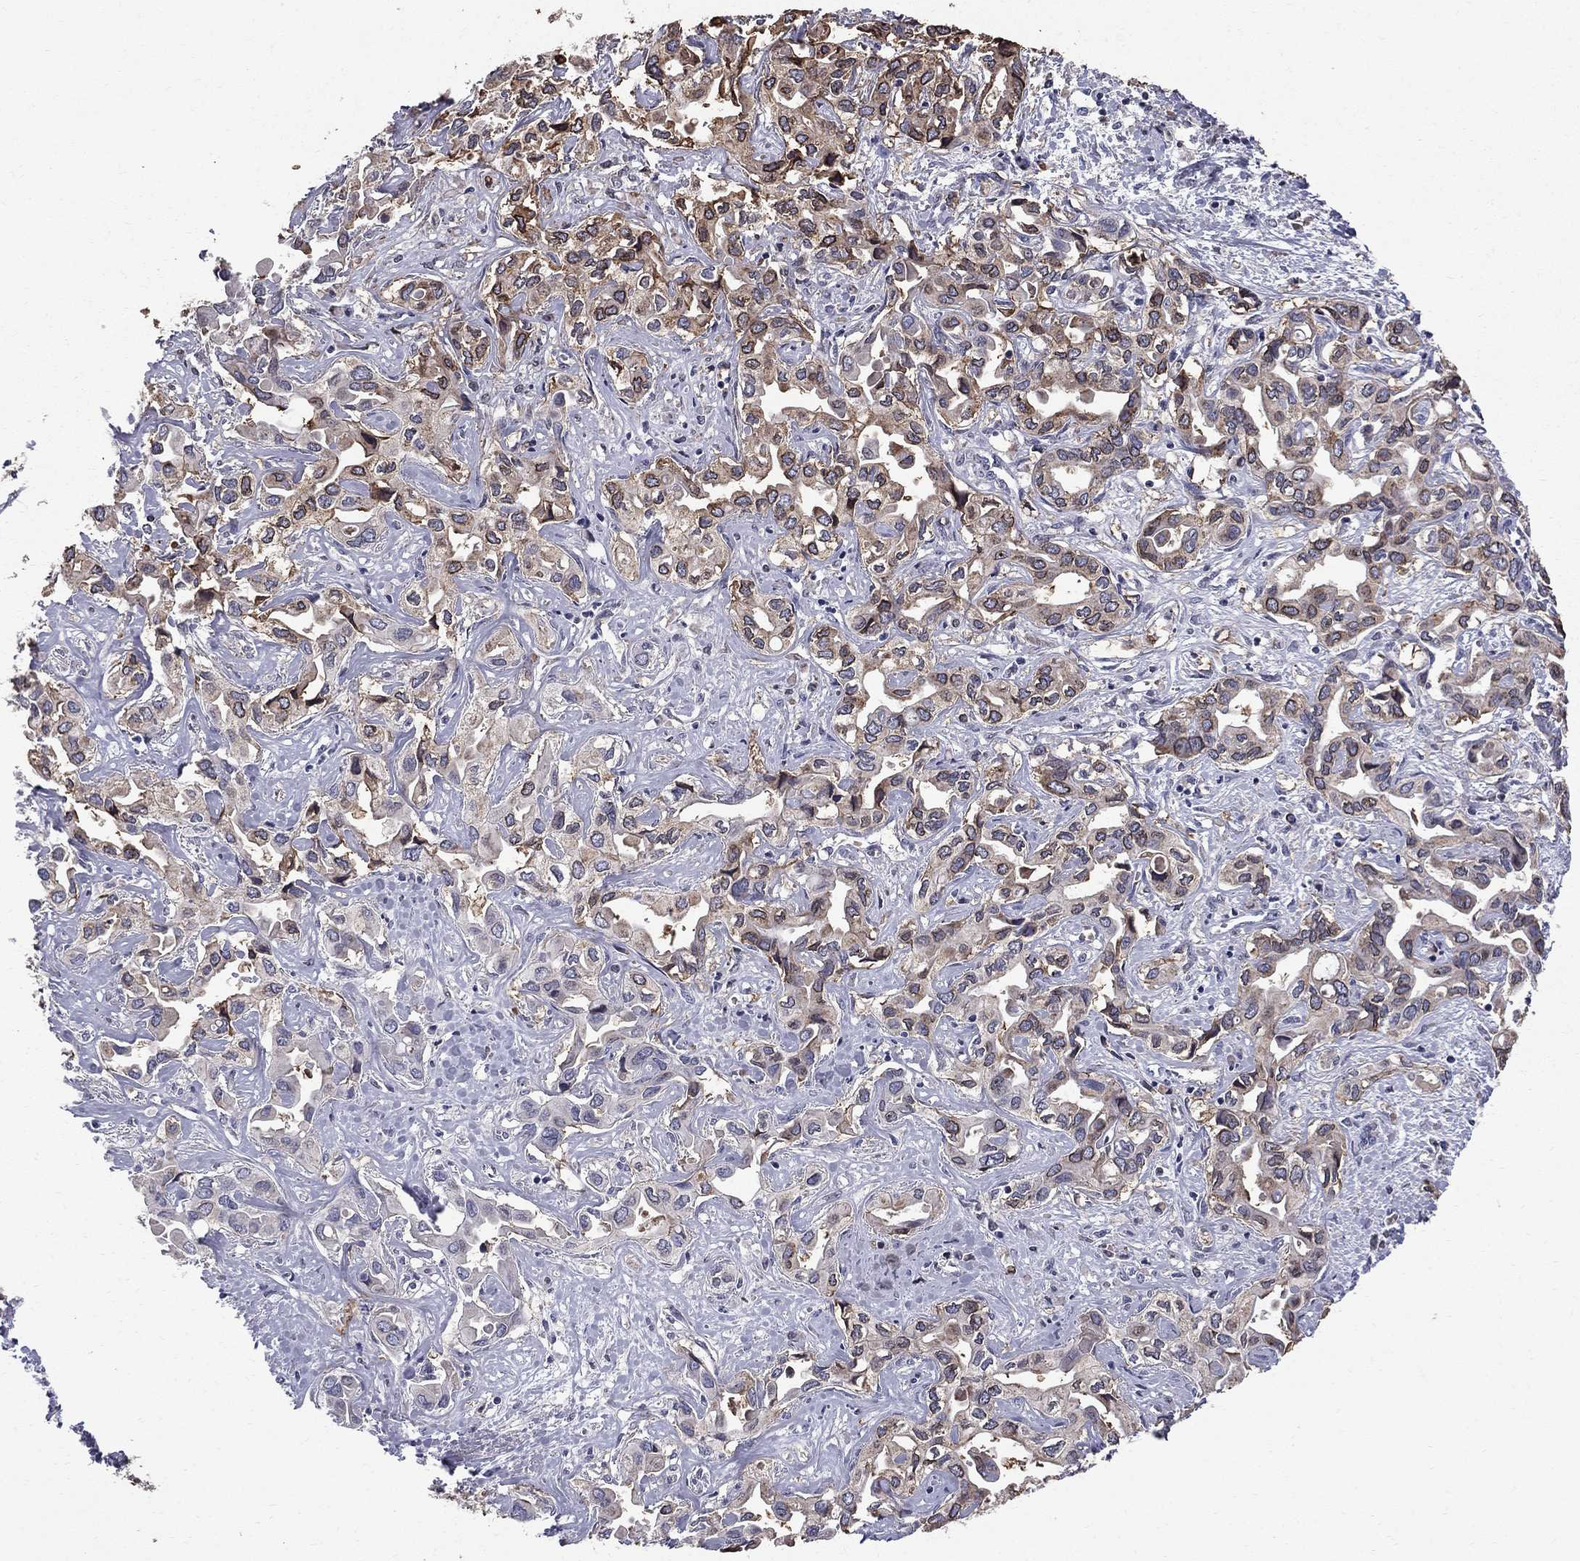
{"staining": {"intensity": "moderate", "quantity": "<25%", "location": "cytoplasmic/membranous"}, "tissue": "liver cancer", "cell_type": "Tumor cells", "image_type": "cancer", "snomed": [{"axis": "morphology", "description": "Cholangiocarcinoma"}, {"axis": "topography", "description": "Liver"}], "caption": "Brown immunohistochemical staining in human liver cancer shows moderate cytoplasmic/membranous positivity in approximately <25% of tumor cells.", "gene": "HSPB2", "patient": {"sex": "female", "age": 64}}